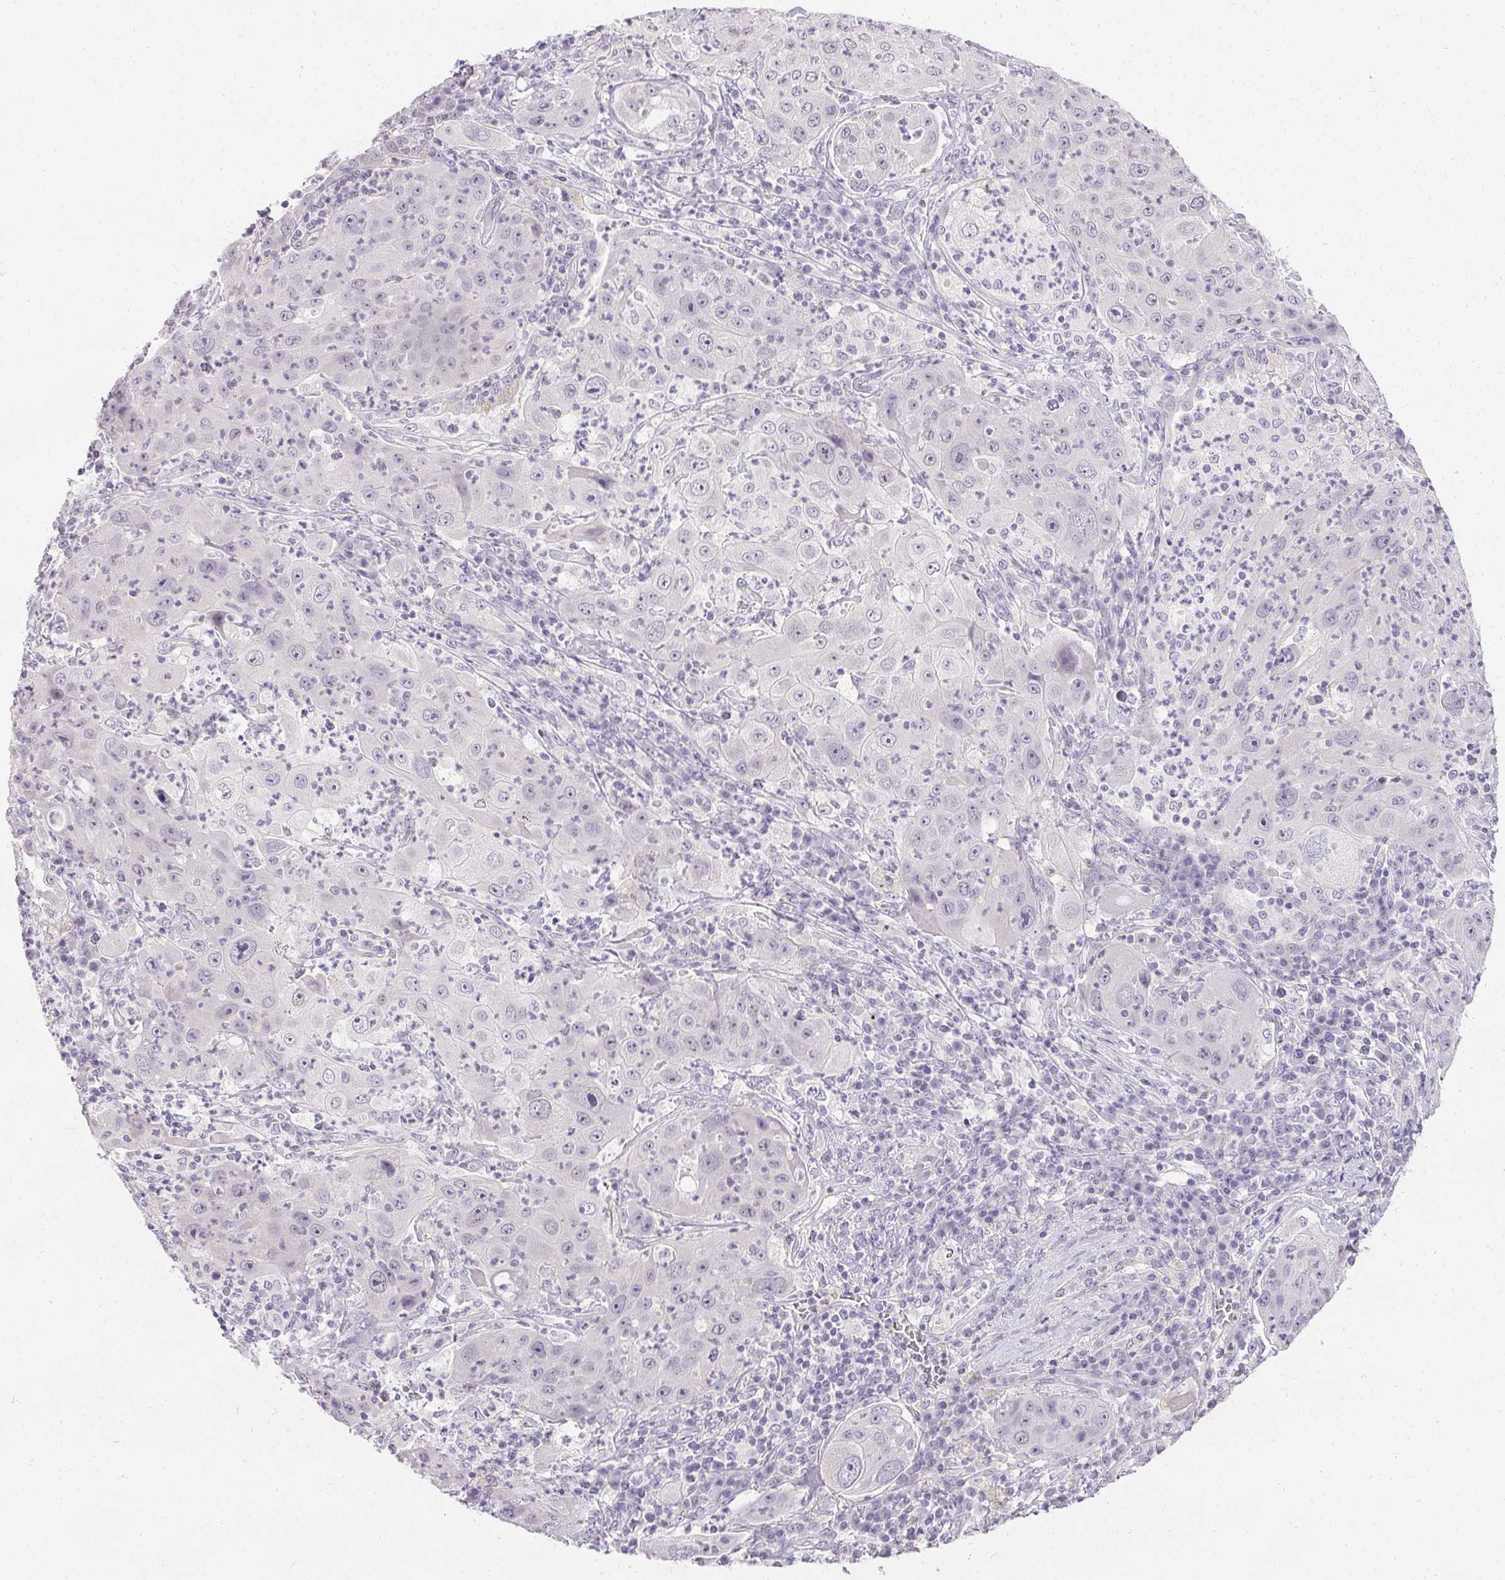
{"staining": {"intensity": "negative", "quantity": "none", "location": "none"}, "tissue": "lung cancer", "cell_type": "Tumor cells", "image_type": "cancer", "snomed": [{"axis": "morphology", "description": "Squamous cell carcinoma, NOS"}, {"axis": "topography", "description": "Lung"}], "caption": "DAB immunohistochemical staining of human lung squamous cell carcinoma reveals no significant positivity in tumor cells. (DAB immunohistochemistry (IHC) visualized using brightfield microscopy, high magnification).", "gene": "PMEL", "patient": {"sex": "female", "age": 59}}